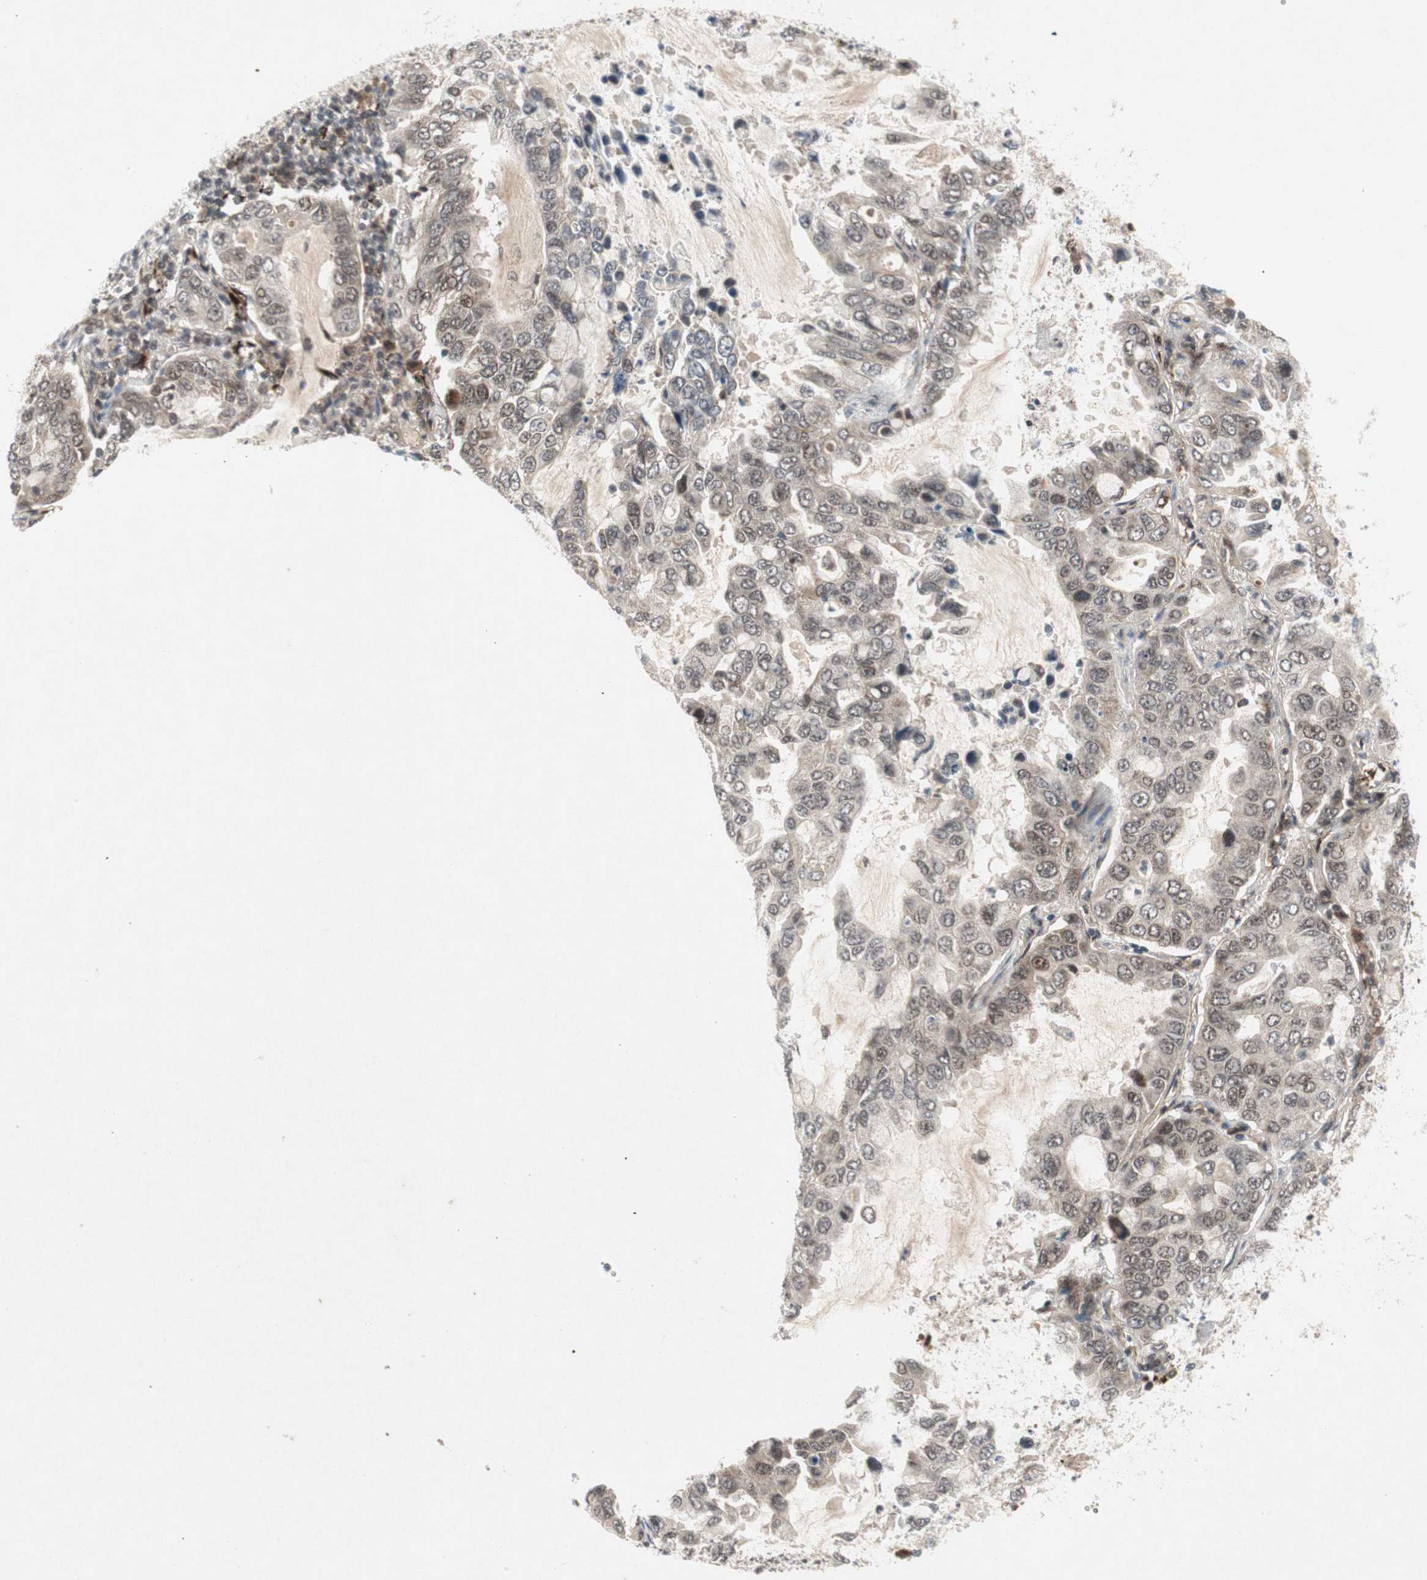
{"staining": {"intensity": "weak", "quantity": "25%-75%", "location": "cytoplasmic/membranous,nuclear"}, "tissue": "lung cancer", "cell_type": "Tumor cells", "image_type": "cancer", "snomed": [{"axis": "morphology", "description": "Adenocarcinoma, NOS"}, {"axis": "topography", "description": "Lung"}], "caption": "Protein staining displays weak cytoplasmic/membranous and nuclear expression in approximately 25%-75% of tumor cells in lung cancer (adenocarcinoma).", "gene": "TCF12", "patient": {"sex": "male", "age": 64}}